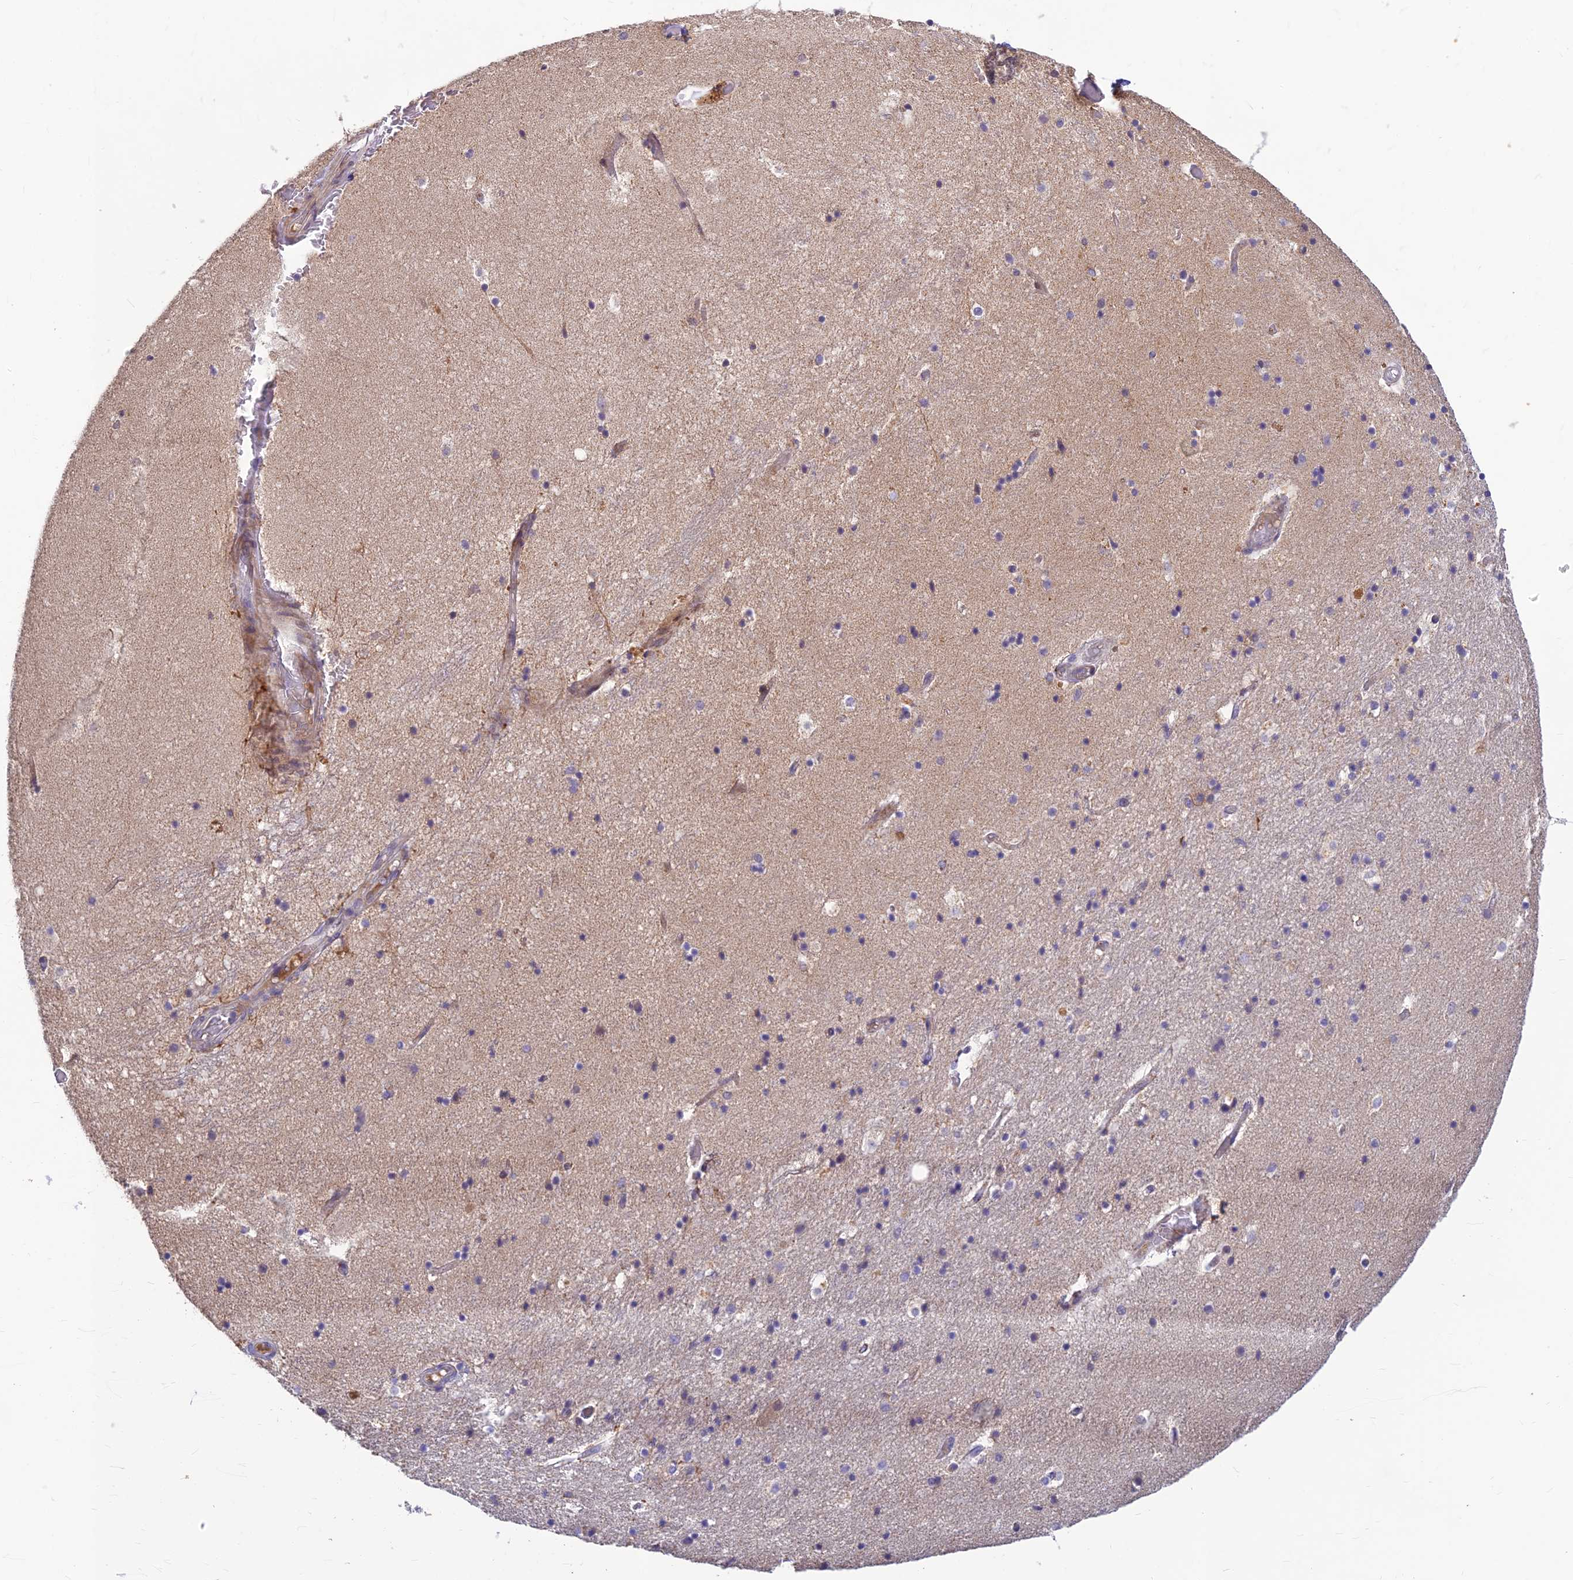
{"staining": {"intensity": "negative", "quantity": "none", "location": "none"}, "tissue": "hippocampus", "cell_type": "Glial cells", "image_type": "normal", "snomed": [{"axis": "morphology", "description": "Normal tissue, NOS"}, {"axis": "topography", "description": "Hippocampus"}], "caption": "This is a photomicrograph of immunohistochemistry (IHC) staining of normal hippocampus, which shows no expression in glial cells.", "gene": "ASPDH", "patient": {"sex": "female", "age": 52}}